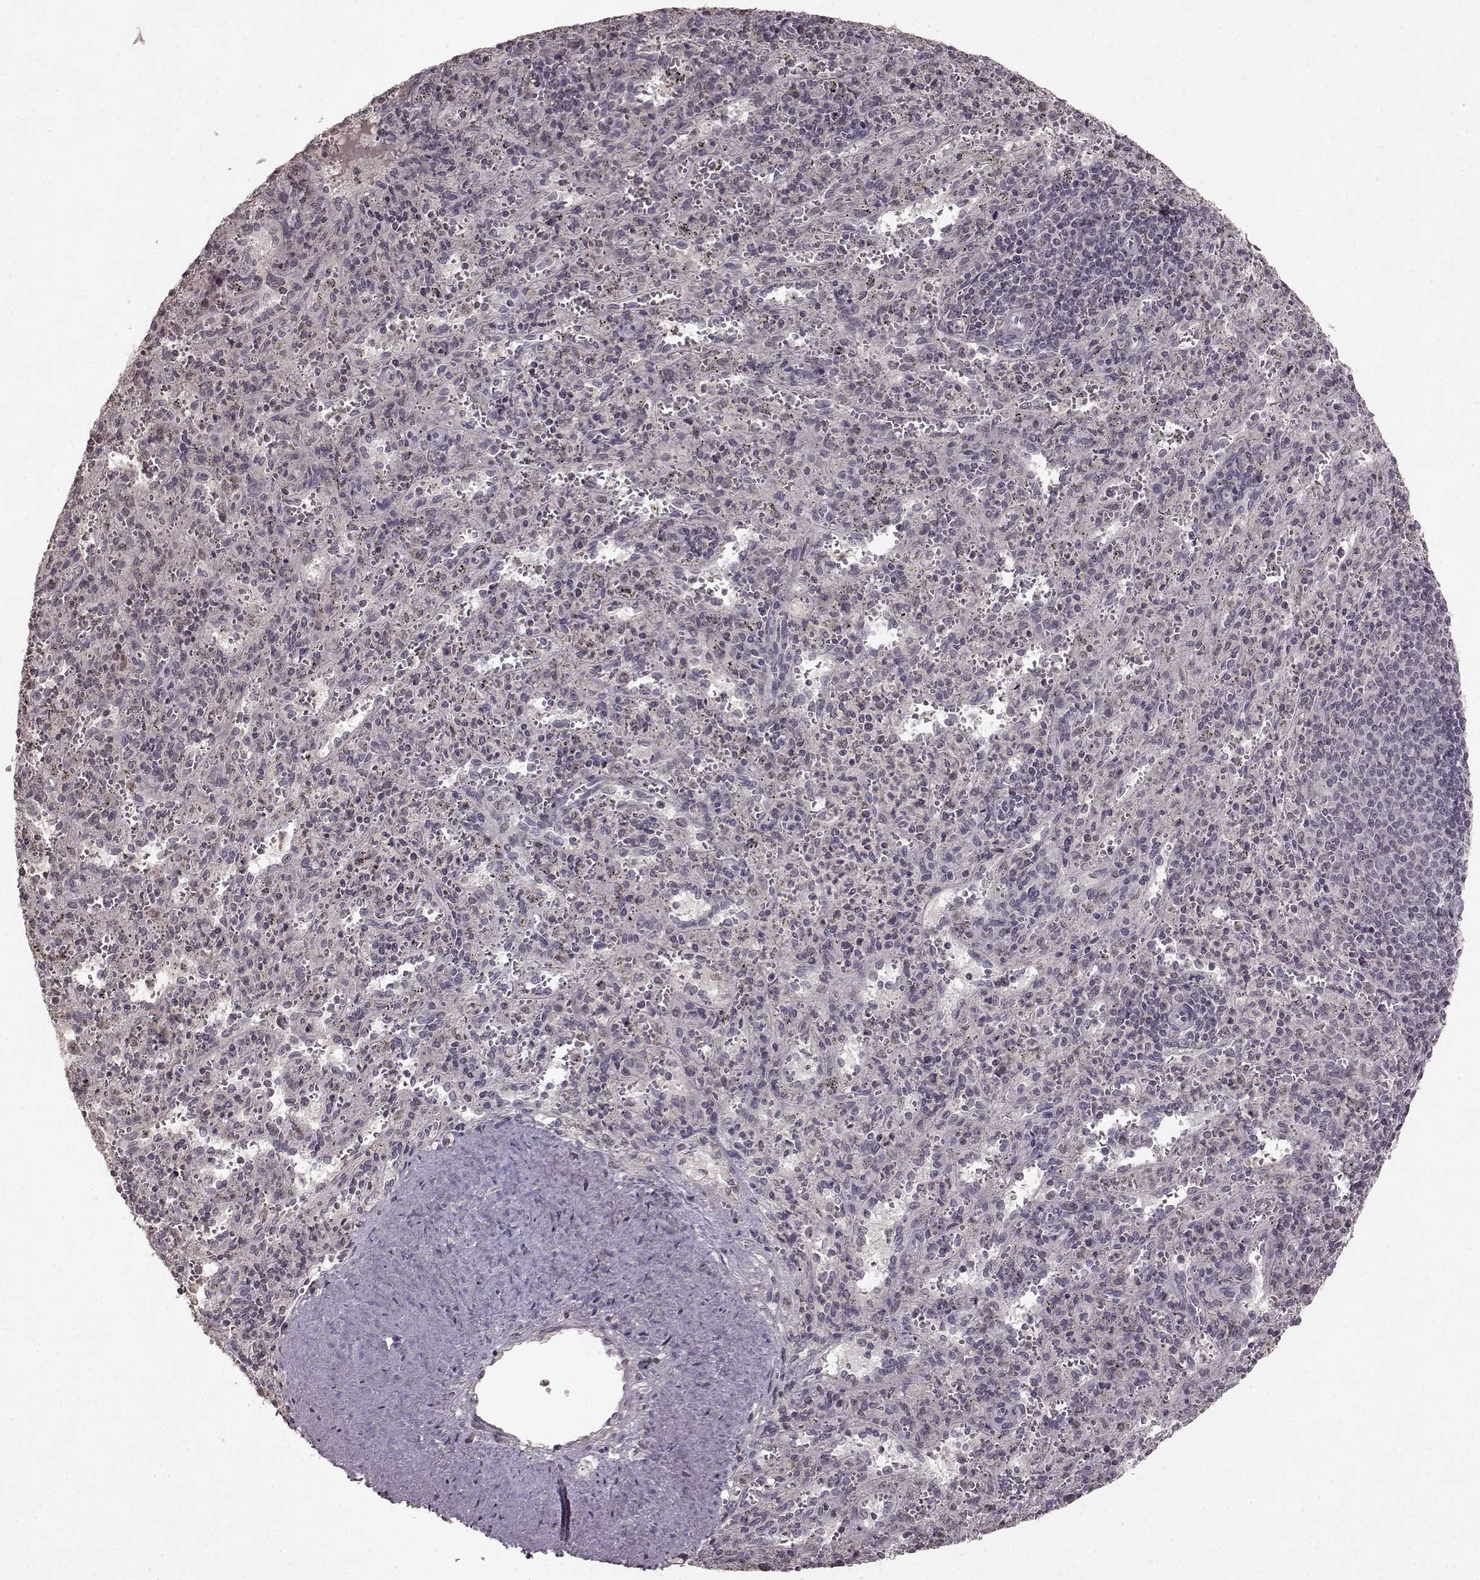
{"staining": {"intensity": "negative", "quantity": "none", "location": "none"}, "tissue": "spleen", "cell_type": "Cells in red pulp", "image_type": "normal", "snomed": [{"axis": "morphology", "description": "Normal tissue, NOS"}, {"axis": "topography", "description": "Spleen"}], "caption": "IHC of benign human spleen reveals no expression in cells in red pulp. The staining is performed using DAB brown chromogen with nuclei counter-stained in using hematoxylin.", "gene": "LHB", "patient": {"sex": "male", "age": 57}}